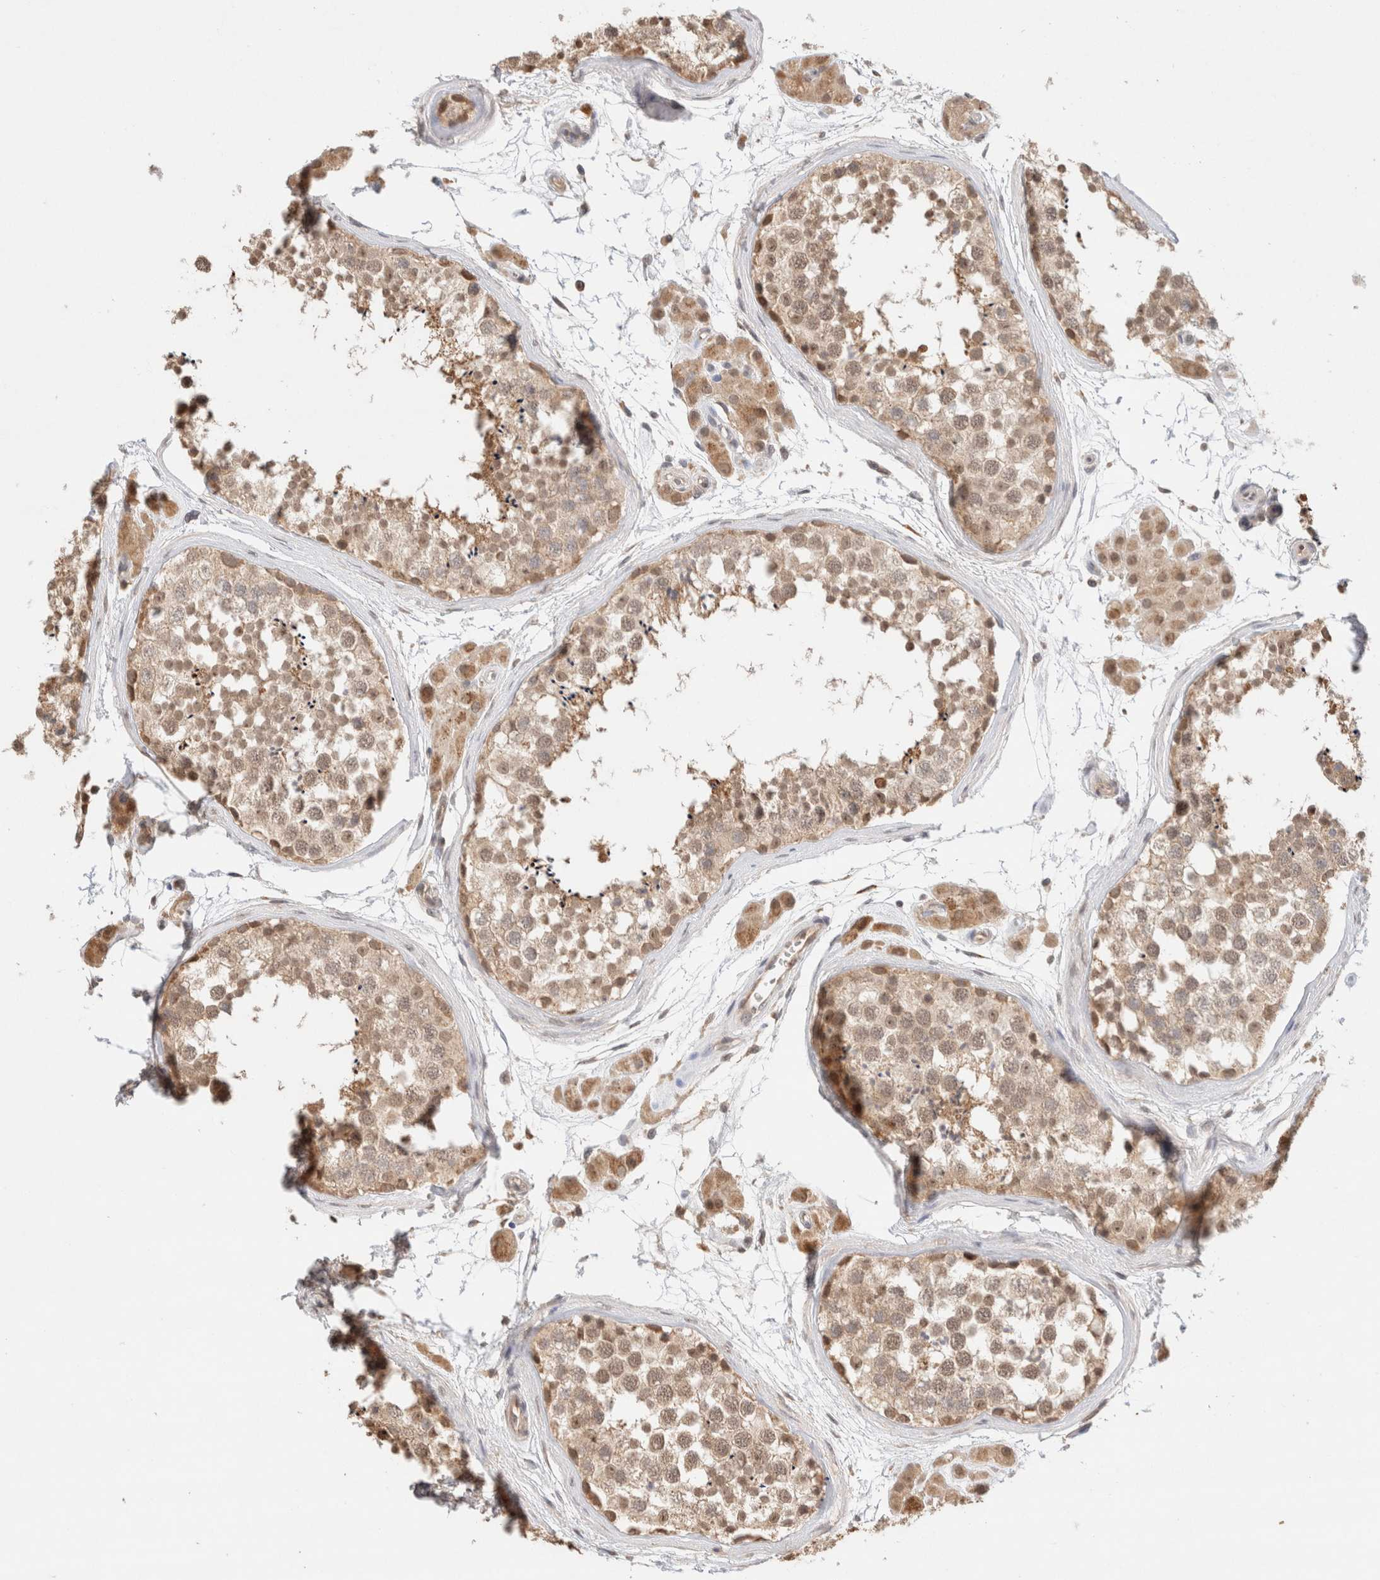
{"staining": {"intensity": "weak", "quantity": ">75%", "location": "cytoplasmic/membranous"}, "tissue": "testis", "cell_type": "Cells in seminiferous ducts", "image_type": "normal", "snomed": [{"axis": "morphology", "description": "Normal tissue, NOS"}, {"axis": "topography", "description": "Testis"}], "caption": "A micrograph of human testis stained for a protein displays weak cytoplasmic/membranous brown staining in cells in seminiferous ducts. Using DAB (3,3'-diaminobenzidine) (brown) and hematoxylin (blue) stains, captured at high magnification using brightfield microscopy.", "gene": "CA13", "patient": {"sex": "male", "age": 56}}